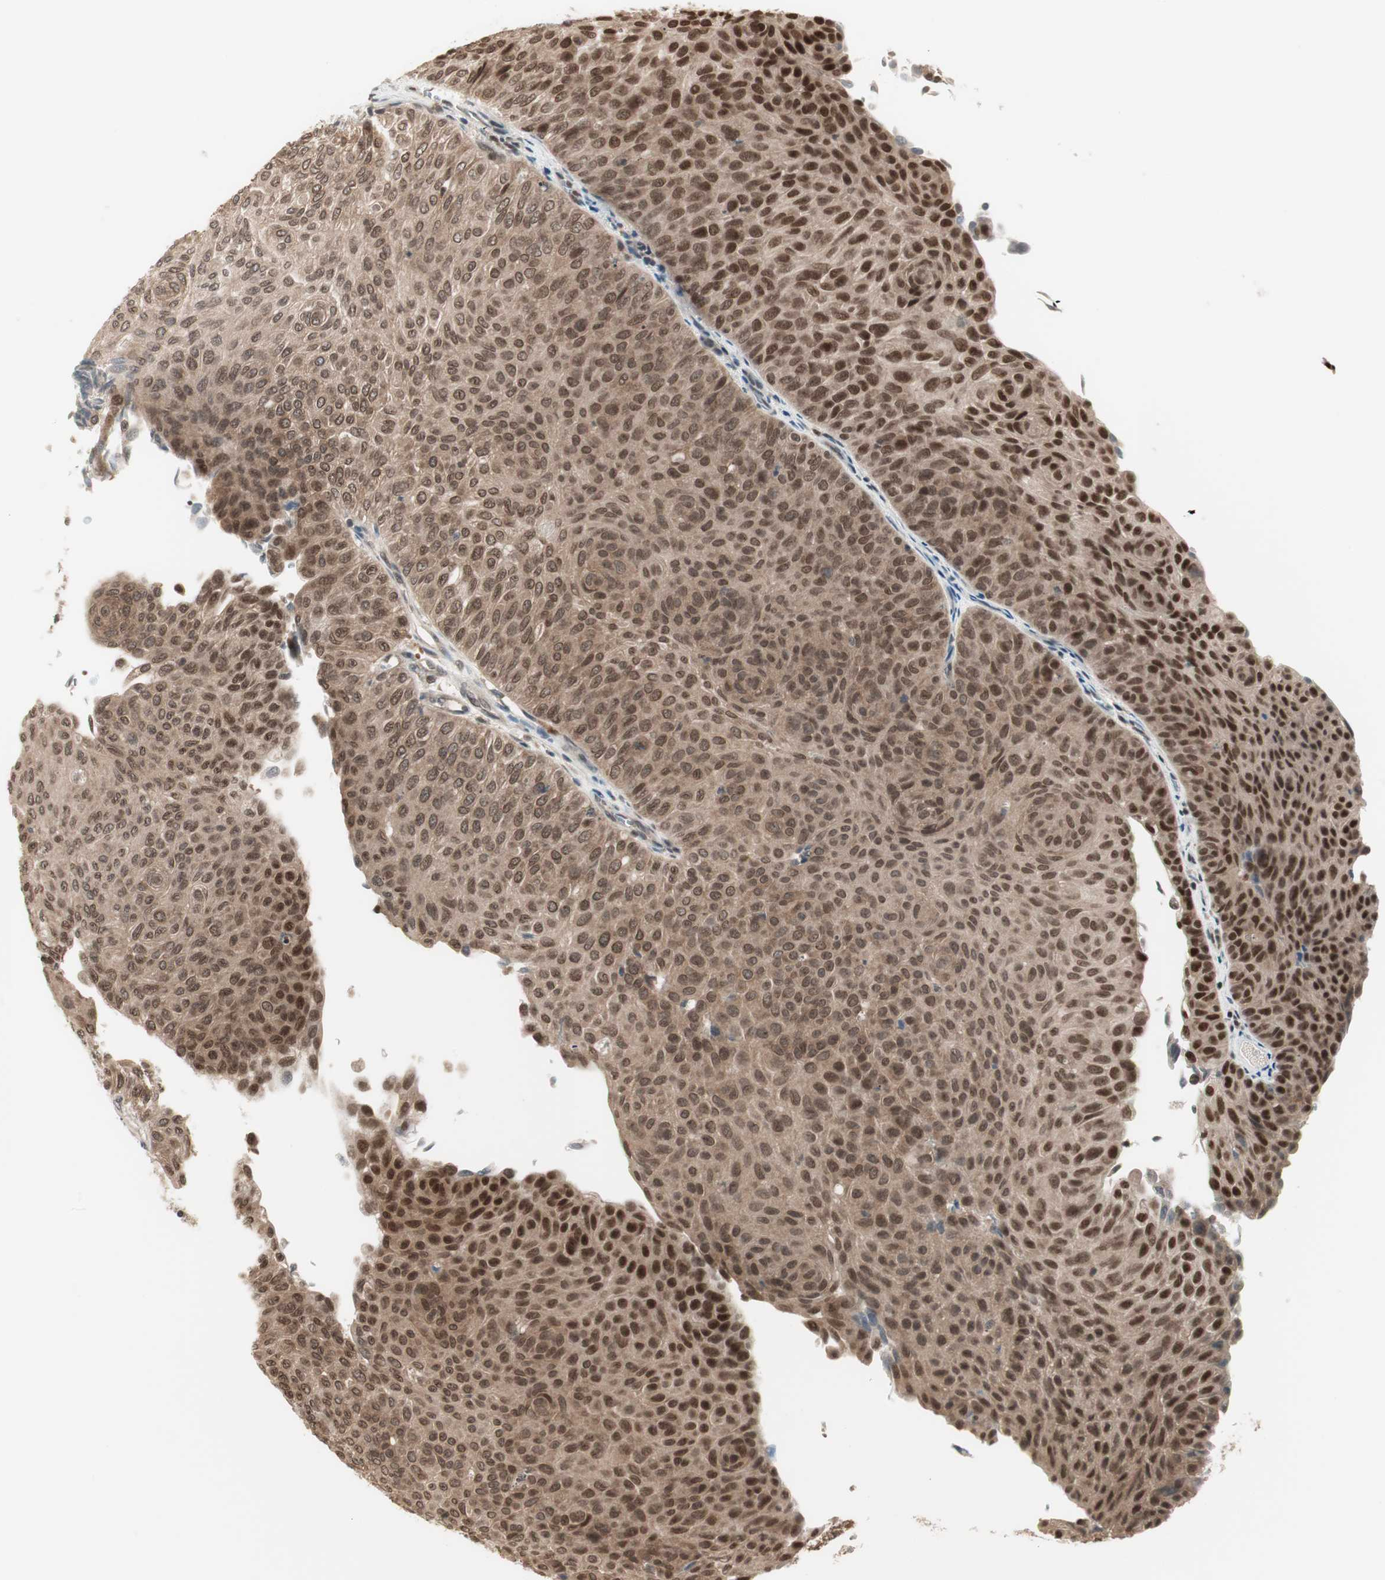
{"staining": {"intensity": "moderate", "quantity": ">75%", "location": "cytoplasmic/membranous,nuclear"}, "tissue": "urothelial cancer", "cell_type": "Tumor cells", "image_type": "cancer", "snomed": [{"axis": "morphology", "description": "Urothelial carcinoma, Low grade"}, {"axis": "topography", "description": "Urinary bladder"}], "caption": "Immunohistochemistry (IHC) (DAB) staining of low-grade urothelial carcinoma demonstrates moderate cytoplasmic/membranous and nuclear protein staining in about >75% of tumor cells.", "gene": "UBE2I", "patient": {"sex": "male", "age": 78}}